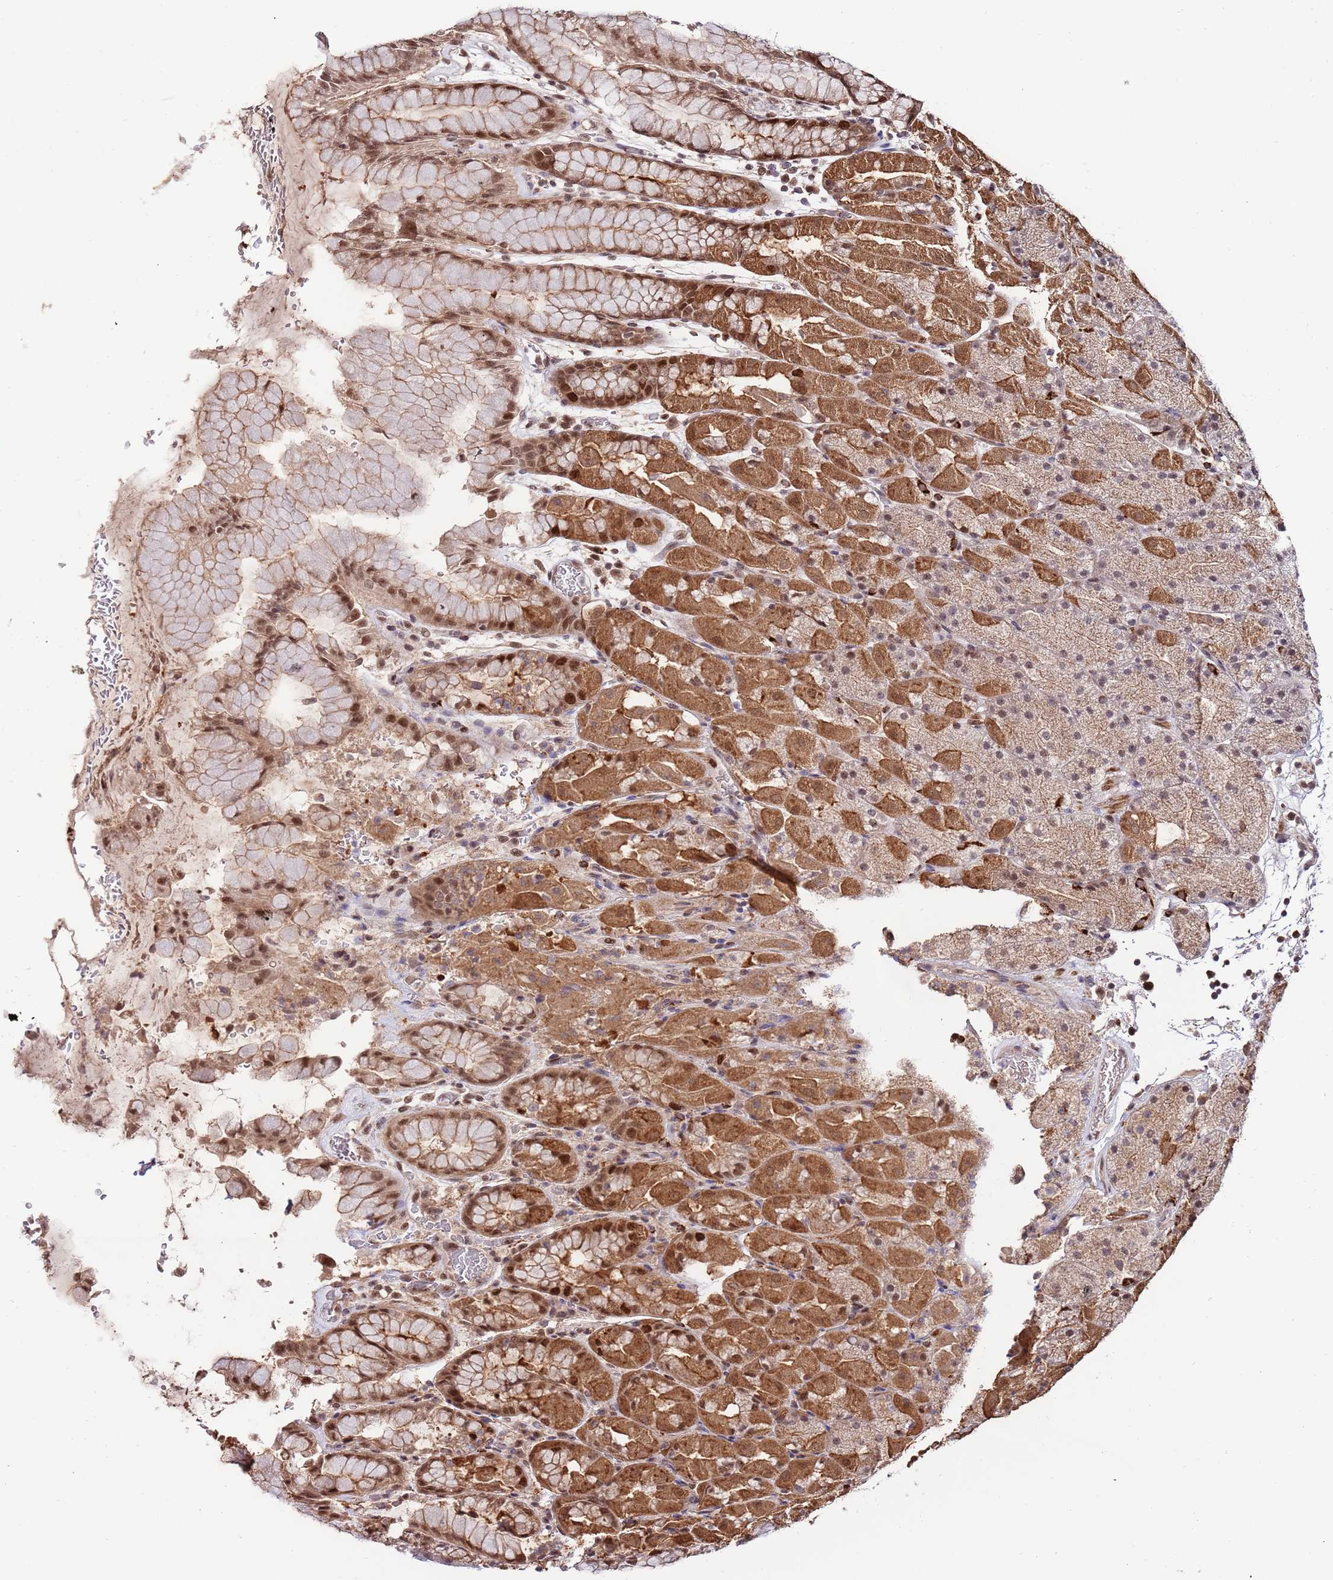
{"staining": {"intensity": "moderate", "quantity": ">75%", "location": "cytoplasmic/membranous,nuclear"}, "tissue": "stomach", "cell_type": "Glandular cells", "image_type": "normal", "snomed": [{"axis": "morphology", "description": "Normal tissue, NOS"}, {"axis": "topography", "description": "Stomach, upper"}, {"axis": "topography", "description": "Stomach, lower"}], "caption": "Protein analysis of normal stomach shows moderate cytoplasmic/membranous,nuclear positivity in approximately >75% of glandular cells. Immunohistochemistry (ihc) stains the protein in brown and the nuclei are stained blue.", "gene": "RIF1", "patient": {"sex": "male", "age": 67}}